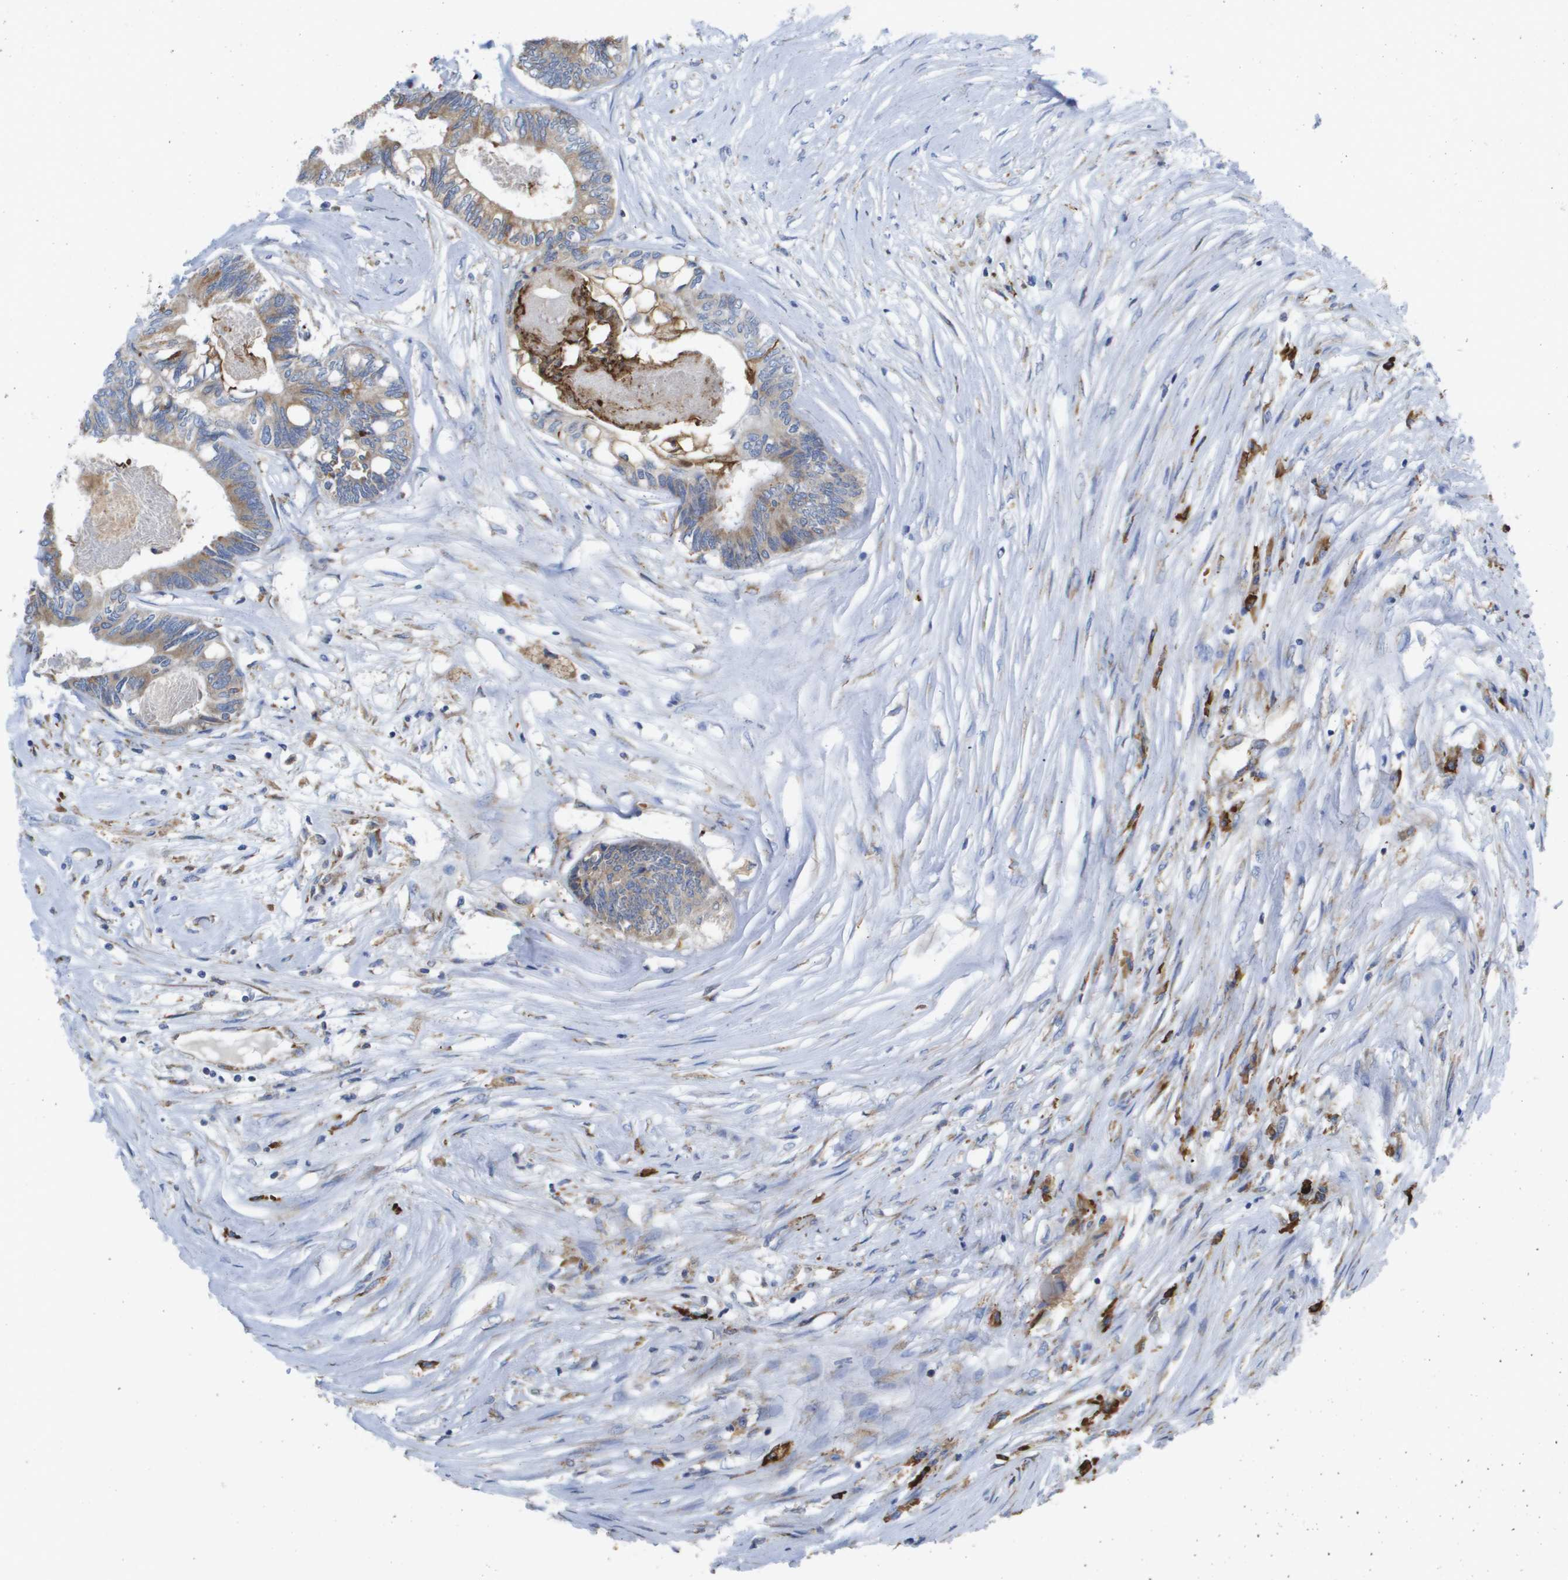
{"staining": {"intensity": "moderate", "quantity": ">75%", "location": "cytoplasmic/membranous"}, "tissue": "colorectal cancer", "cell_type": "Tumor cells", "image_type": "cancer", "snomed": [{"axis": "morphology", "description": "Adenocarcinoma, NOS"}, {"axis": "topography", "description": "Rectum"}], "caption": "The image demonstrates staining of adenocarcinoma (colorectal), revealing moderate cytoplasmic/membranous protein positivity (brown color) within tumor cells.", "gene": "SDR42E1", "patient": {"sex": "male", "age": 63}}